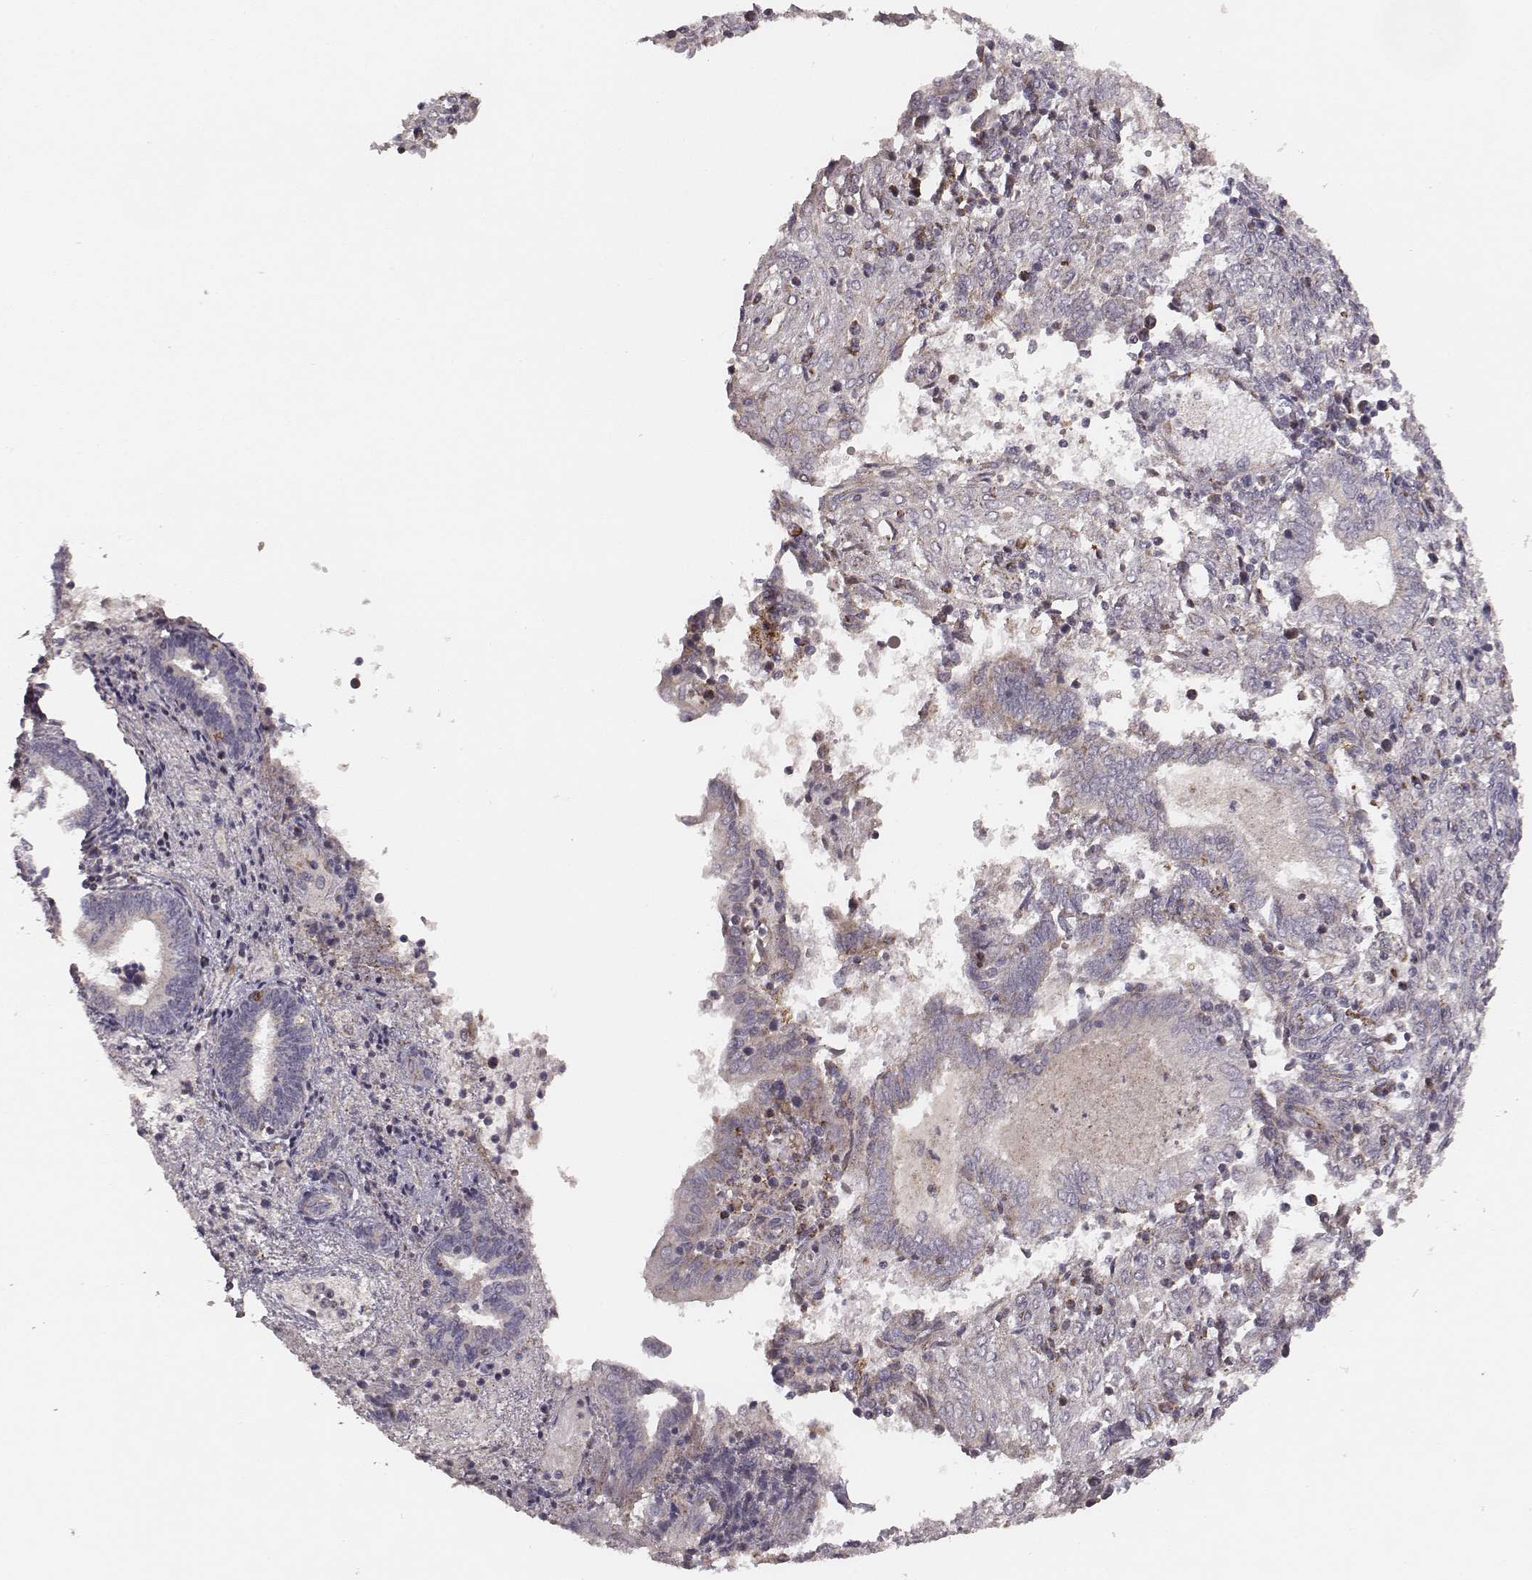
{"staining": {"intensity": "weak", "quantity": ">75%", "location": "cytoplasmic/membranous"}, "tissue": "endometrium", "cell_type": "Cells in endometrial stroma", "image_type": "normal", "snomed": [{"axis": "morphology", "description": "Normal tissue, NOS"}, {"axis": "topography", "description": "Endometrium"}], "caption": "Cells in endometrial stroma display low levels of weak cytoplasmic/membranous positivity in approximately >75% of cells in normal human endometrium.", "gene": "TUFM", "patient": {"sex": "female", "age": 42}}